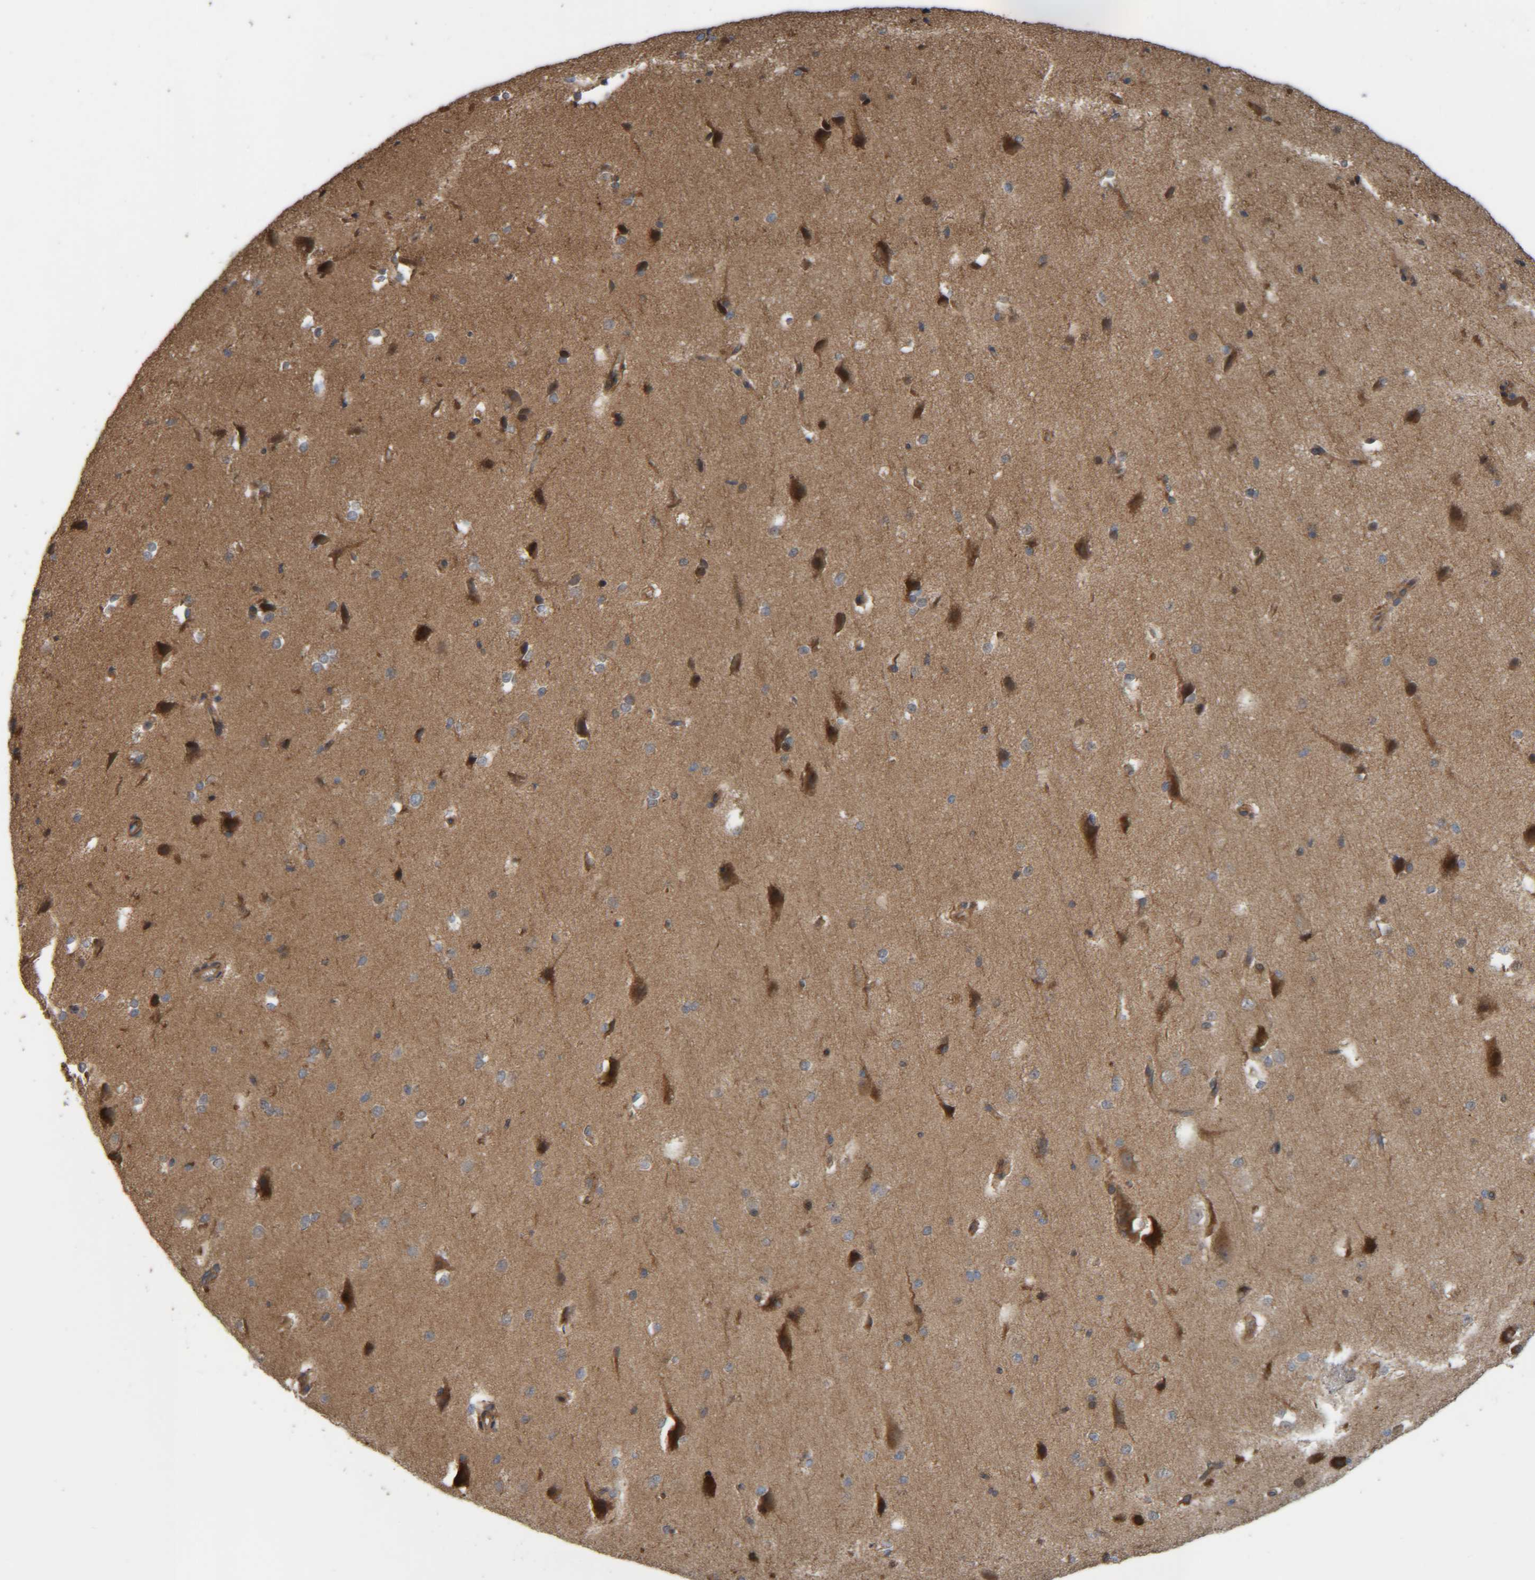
{"staining": {"intensity": "moderate", "quantity": ">75%", "location": "cytoplasmic/membranous"}, "tissue": "cerebral cortex", "cell_type": "Endothelial cells", "image_type": "normal", "snomed": [{"axis": "morphology", "description": "Normal tissue, NOS"}, {"axis": "morphology", "description": "Developmental malformation"}, {"axis": "topography", "description": "Cerebral cortex"}], "caption": "This image shows immunohistochemistry staining of normal human cerebral cortex, with medium moderate cytoplasmic/membranous expression in about >75% of endothelial cells.", "gene": "CCDC57", "patient": {"sex": "female", "age": 30}}